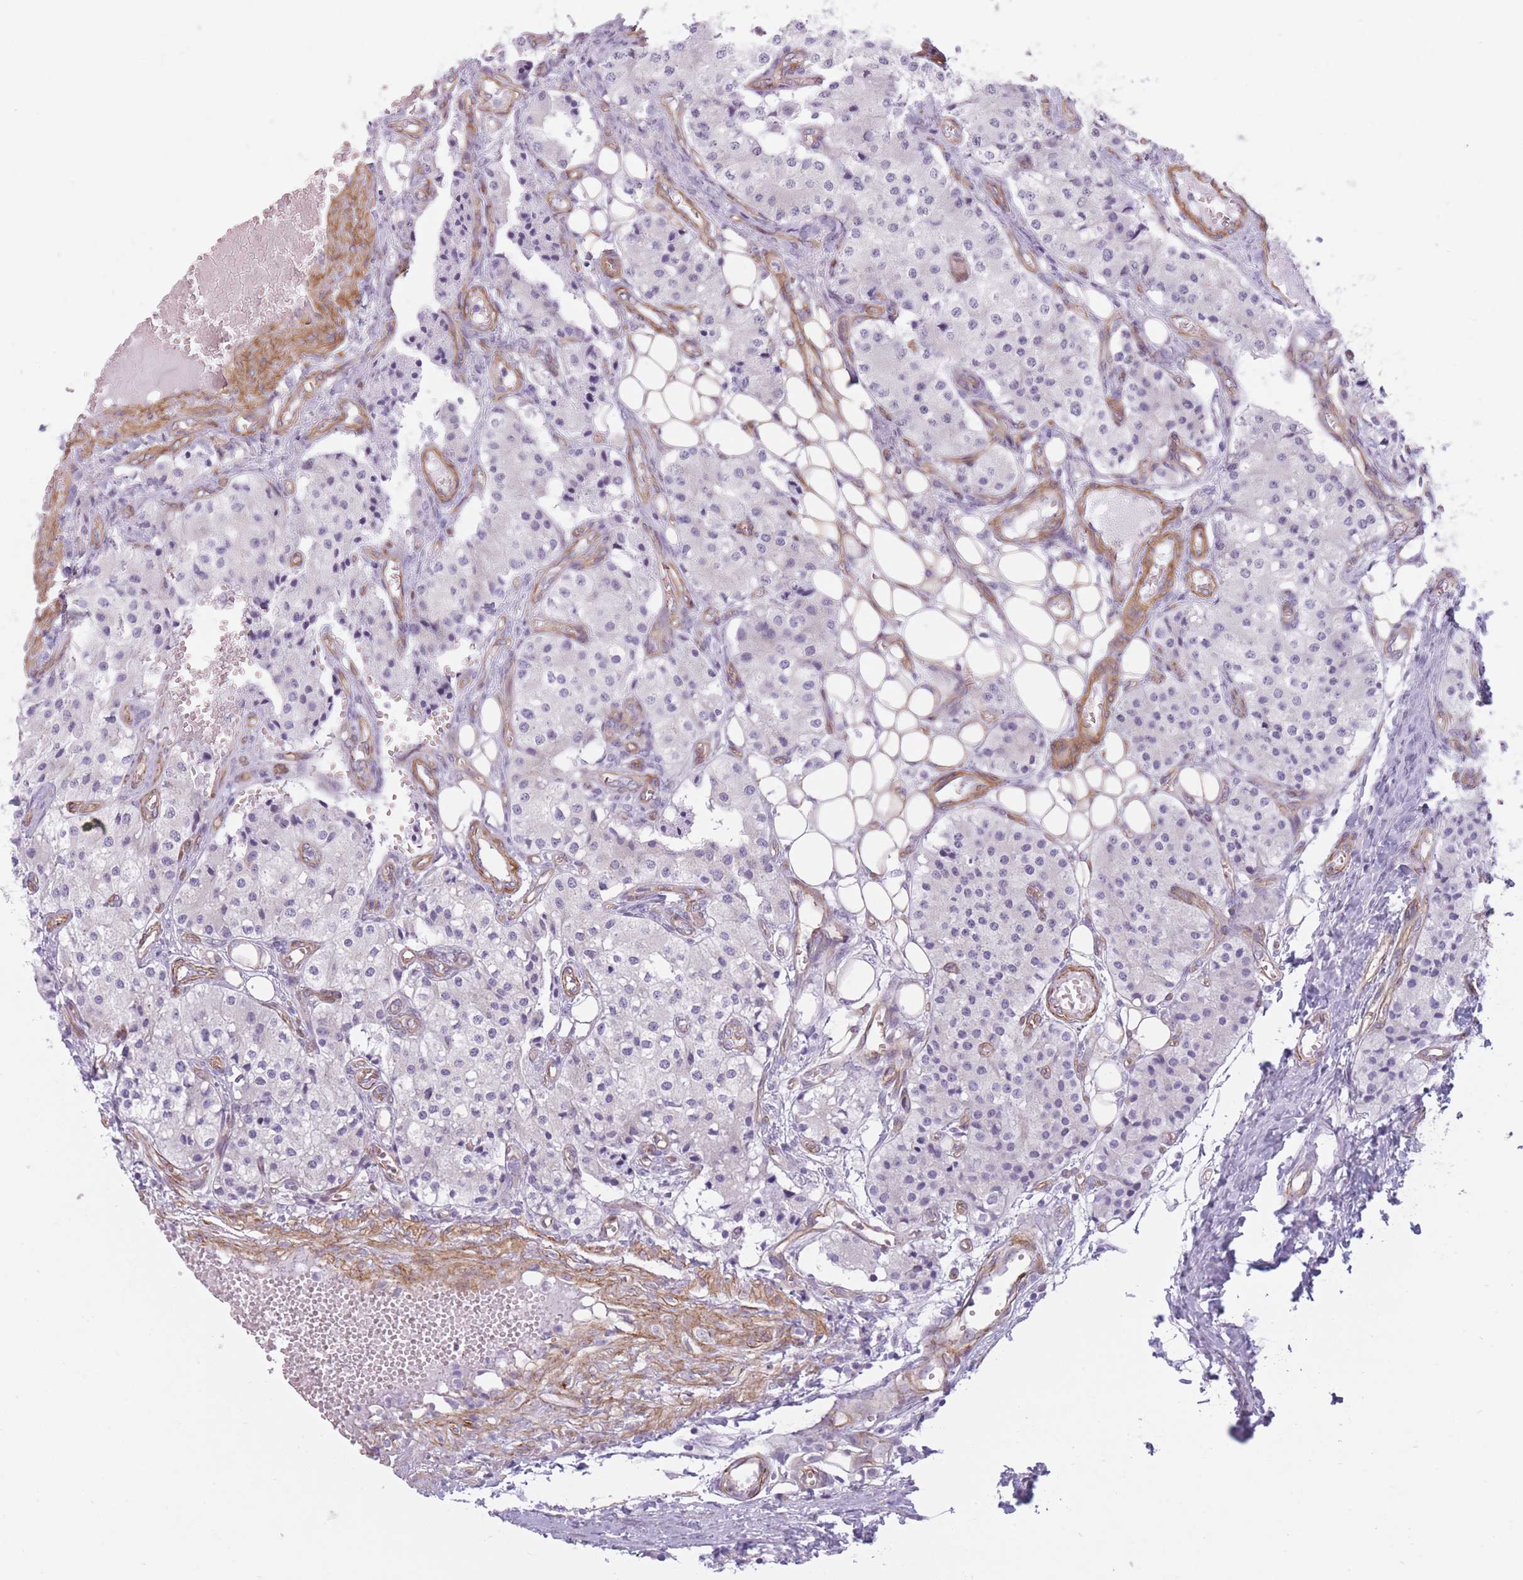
{"staining": {"intensity": "negative", "quantity": "none", "location": "none"}, "tissue": "carcinoid", "cell_type": "Tumor cells", "image_type": "cancer", "snomed": [{"axis": "morphology", "description": "Carcinoid, malignant, NOS"}, {"axis": "topography", "description": "Colon"}], "caption": "Immunohistochemistry (IHC) of human carcinoid (malignant) shows no staining in tumor cells. (DAB immunohistochemistry (IHC), high magnification).", "gene": "OR6B3", "patient": {"sex": "female", "age": 52}}